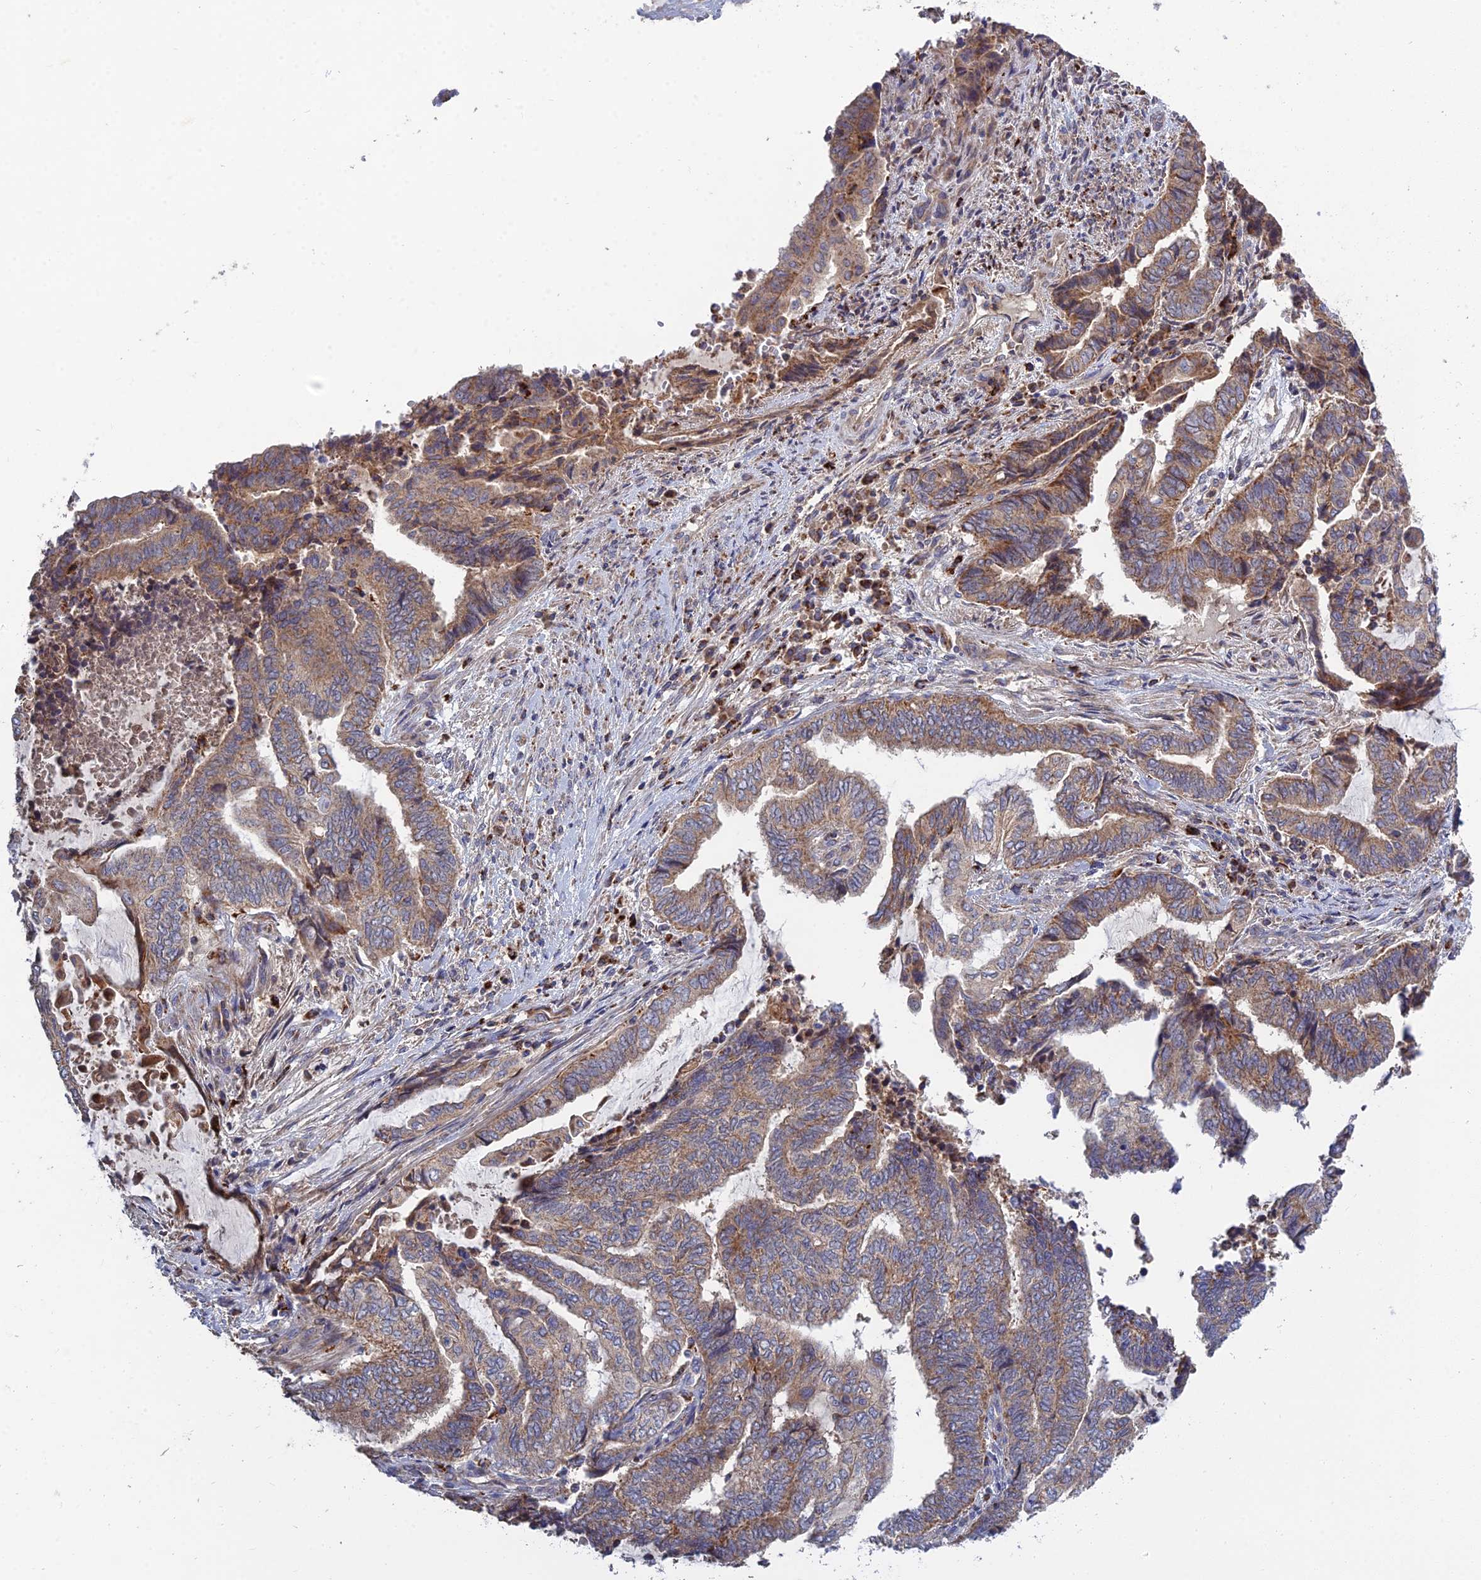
{"staining": {"intensity": "moderate", "quantity": "25%-75%", "location": "cytoplasmic/membranous"}, "tissue": "endometrial cancer", "cell_type": "Tumor cells", "image_type": "cancer", "snomed": [{"axis": "morphology", "description": "Adenocarcinoma, NOS"}, {"axis": "topography", "description": "Uterus"}, {"axis": "topography", "description": "Endometrium"}], "caption": "IHC histopathology image of human endometrial cancer (adenocarcinoma) stained for a protein (brown), which reveals medium levels of moderate cytoplasmic/membranous positivity in approximately 25%-75% of tumor cells.", "gene": "RIC8B", "patient": {"sex": "female", "age": 70}}